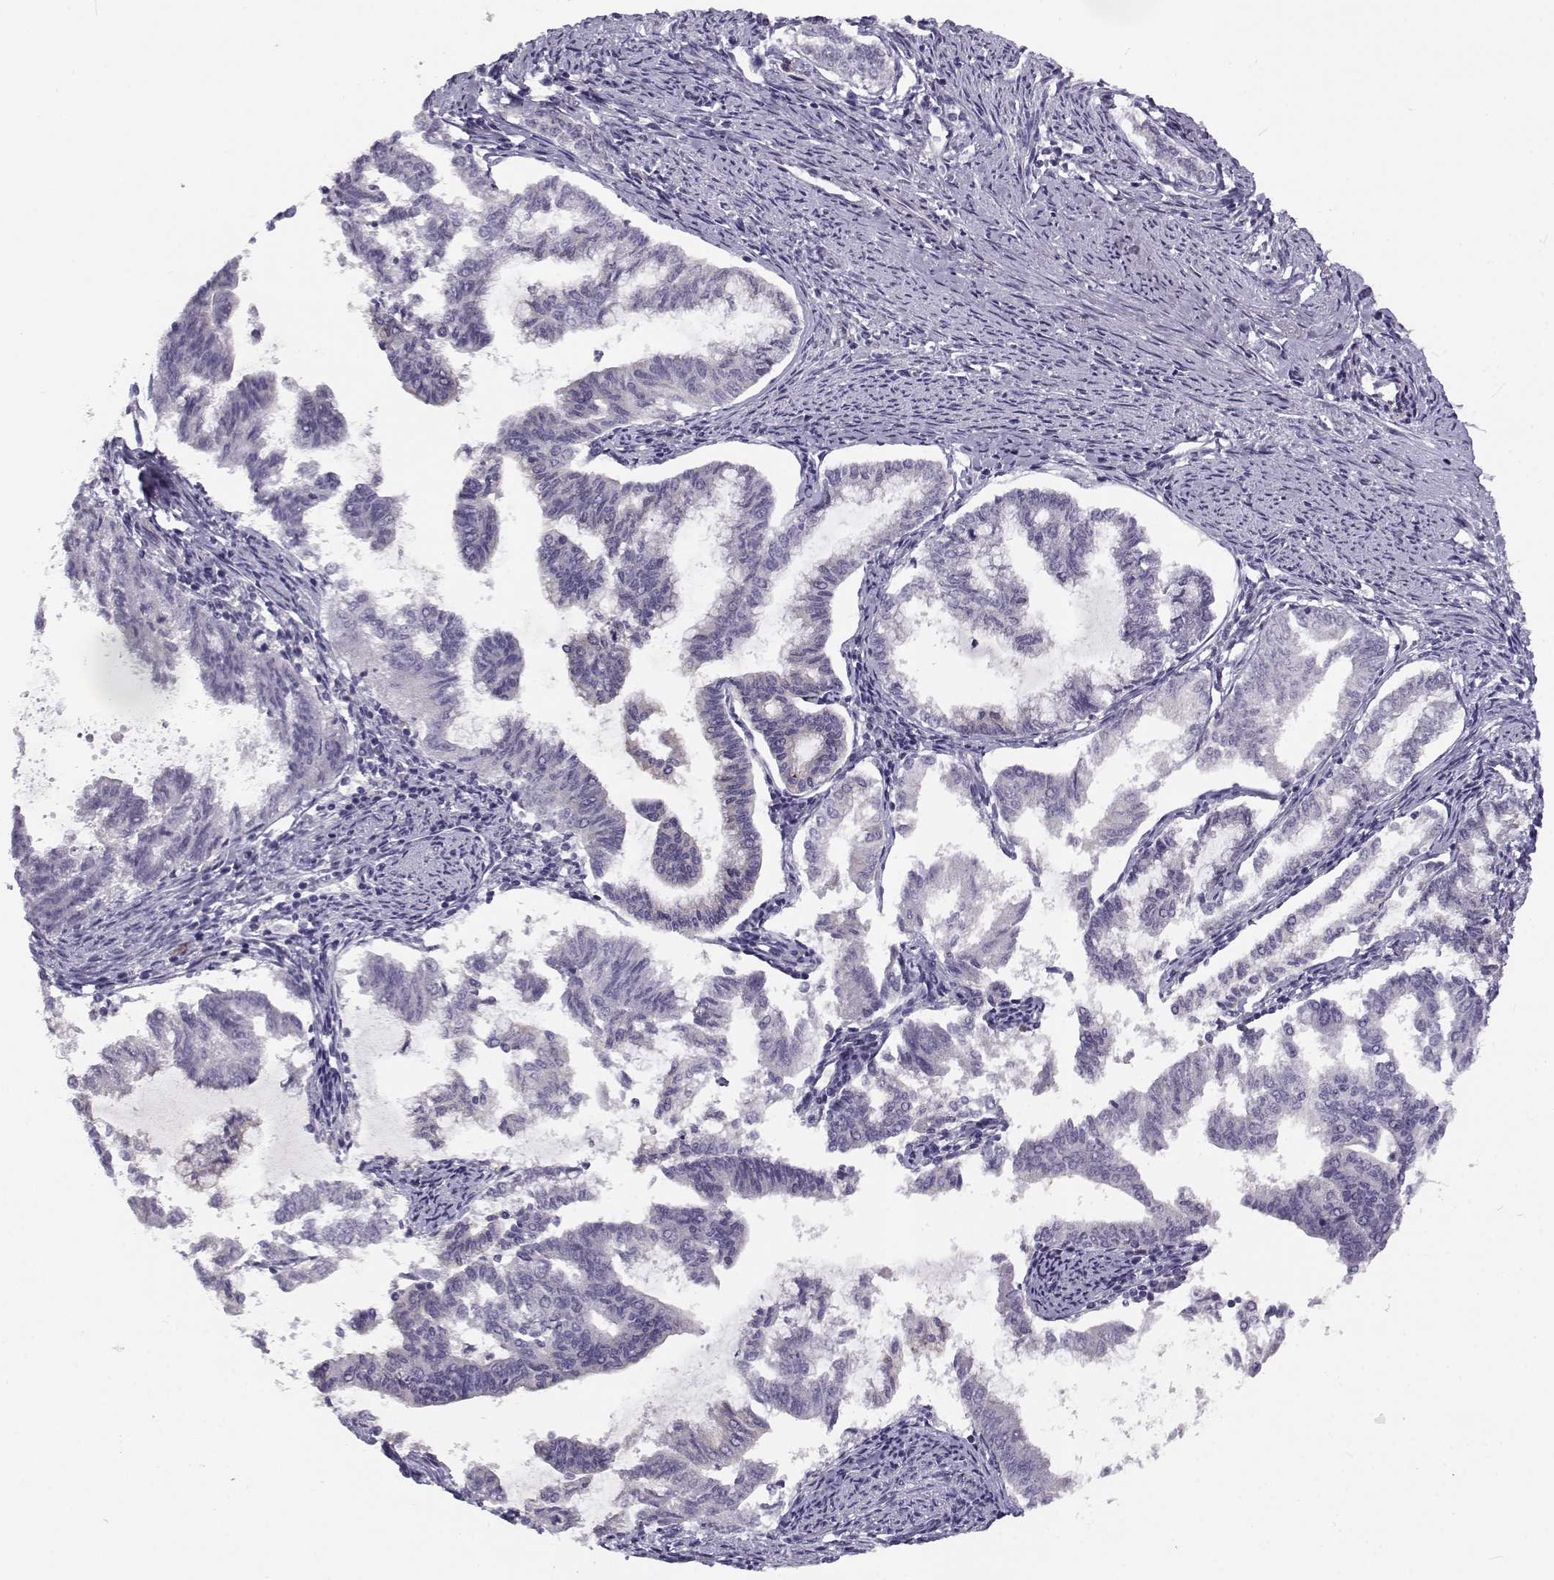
{"staining": {"intensity": "negative", "quantity": "none", "location": "none"}, "tissue": "endometrial cancer", "cell_type": "Tumor cells", "image_type": "cancer", "snomed": [{"axis": "morphology", "description": "Adenocarcinoma, NOS"}, {"axis": "topography", "description": "Endometrium"}], "caption": "This is a micrograph of immunohistochemistry (IHC) staining of endometrial cancer (adenocarcinoma), which shows no staining in tumor cells.", "gene": "TMEM145", "patient": {"sex": "female", "age": 79}}